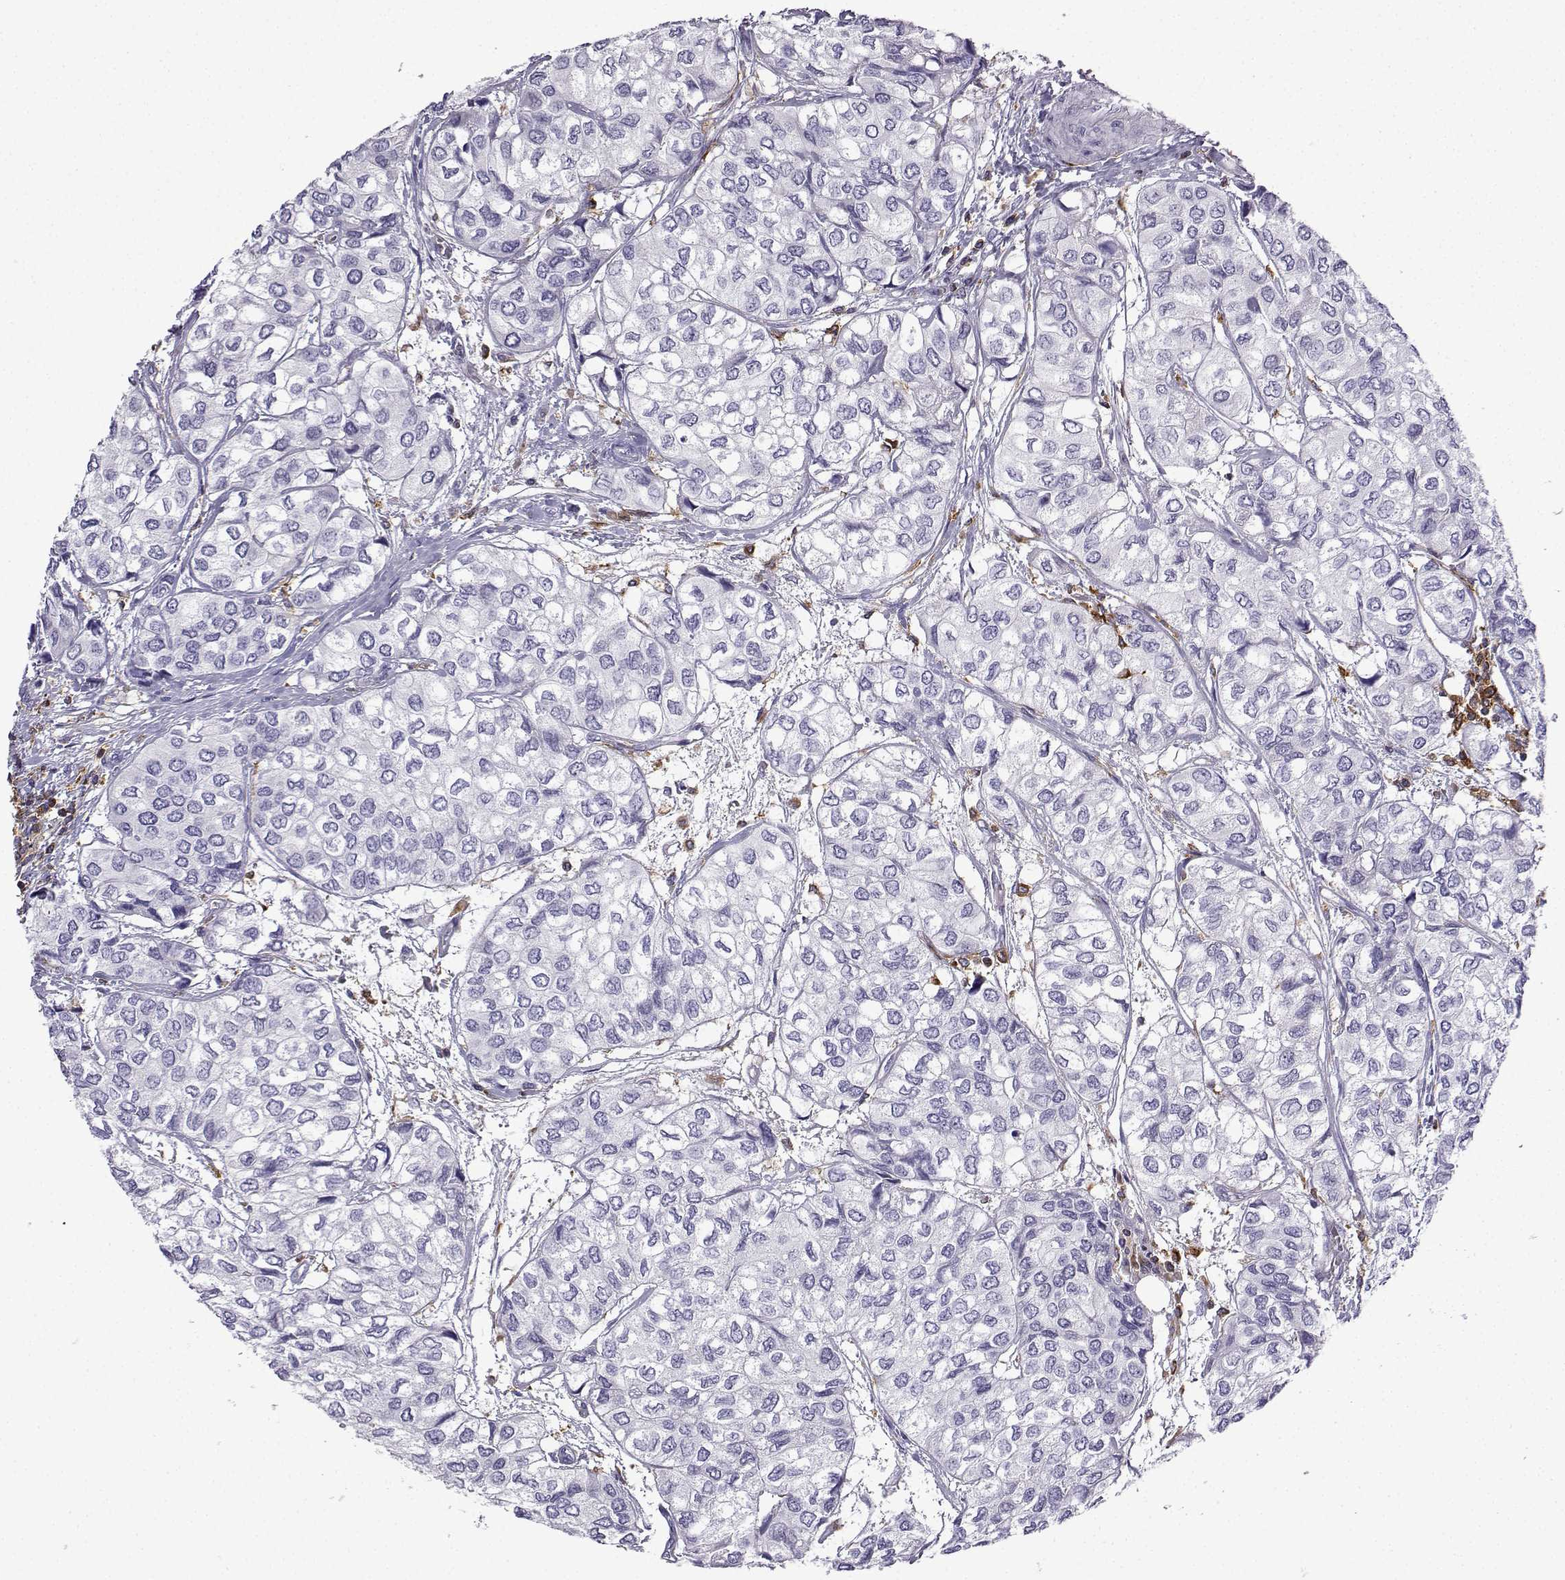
{"staining": {"intensity": "negative", "quantity": "none", "location": "none"}, "tissue": "urothelial cancer", "cell_type": "Tumor cells", "image_type": "cancer", "snomed": [{"axis": "morphology", "description": "Urothelial carcinoma, High grade"}, {"axis": "topography", "description": "Urinary bladder"}], "caption": "Urothelial carcinoma (high-grade) stained for a protein using immunohistochemistry demonstrates no expression tumor cells.", "gene": "DOCK10", "patient": {"sex": "male", "age": 73}}